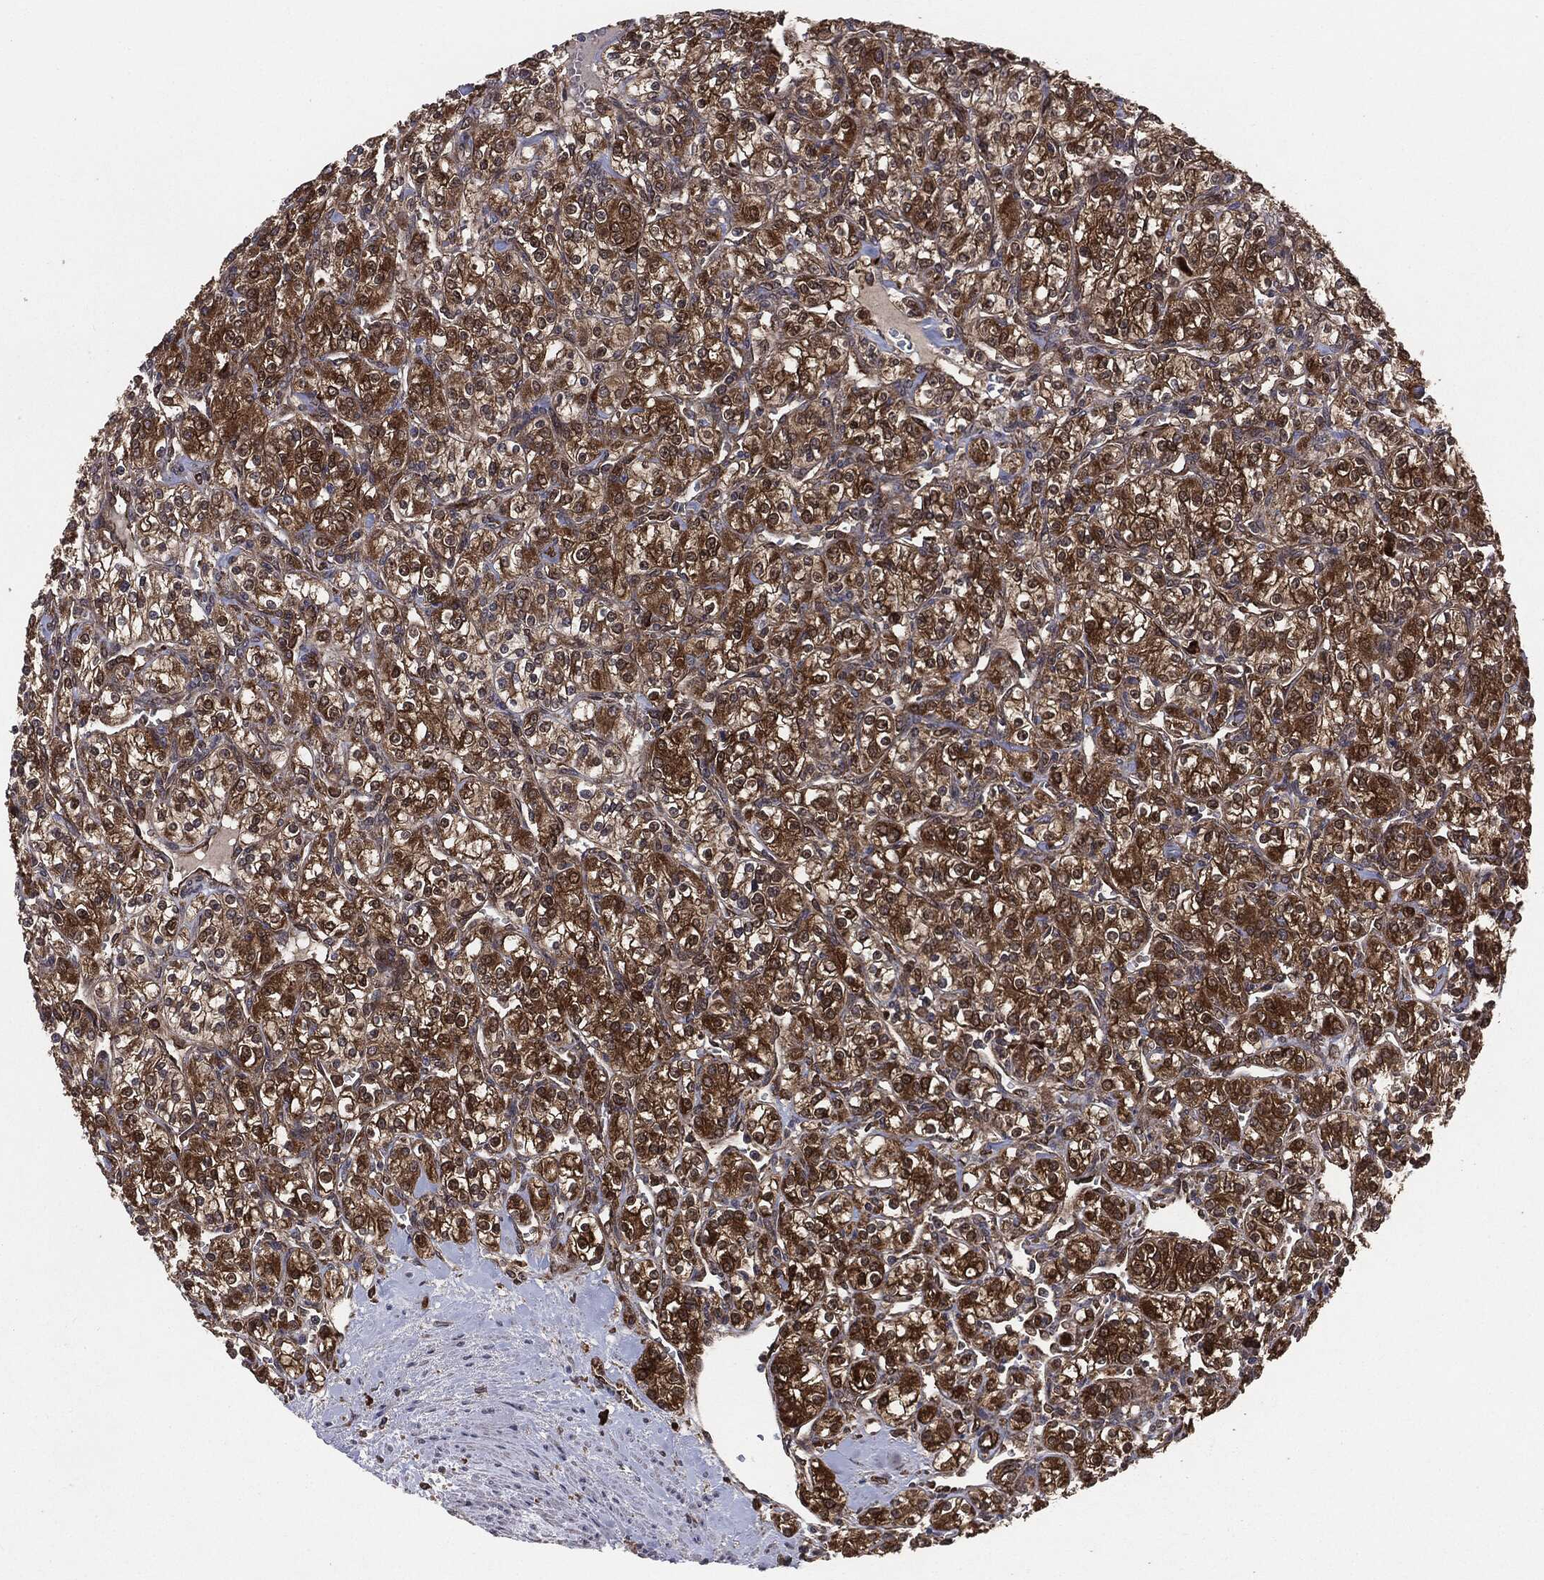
{"staining": {"intensity": "strong", "quantity": ">75%", "location": "cytoplasmic/membranous"}, "tissue": "renal cancer", "cell_type": "Tumor cells", "image_type": "cancer", "snomed": [{"axis": "morphology", "description": "Adenocarcinoma, NOS"}, {"axis": "topography", "description": "Kidney"}], "caption": "Immunohistochemical staining of human renal adenocarcinoma shows high levels of strong cytoplasmic/membranous protein staining in approximately >75% of tumor cells.", "gene": "NME1", "patient": {"sex": "male", "age": 77}}